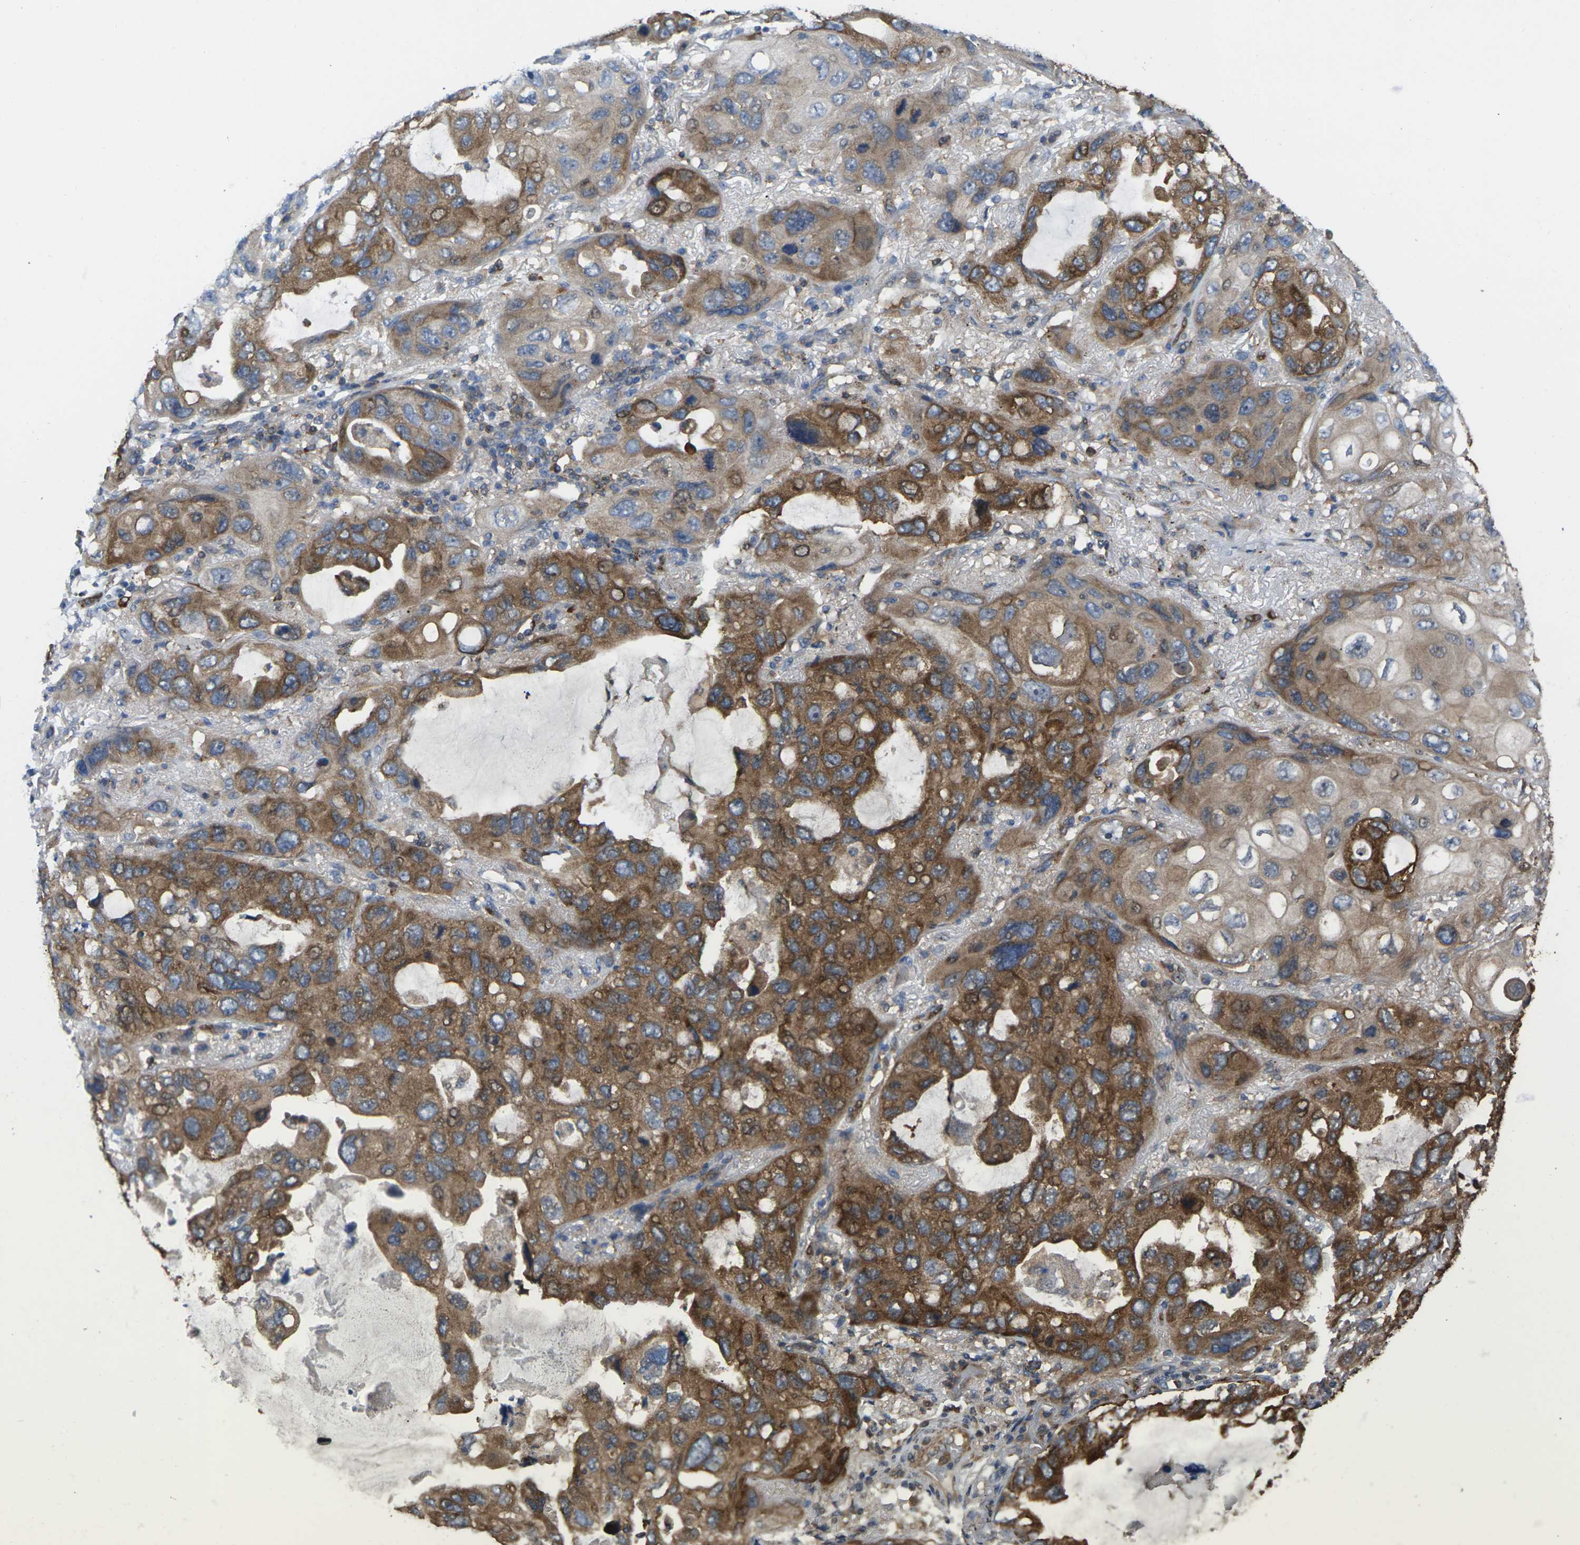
{"staining": {"intensity": "moderate", "quantity": ">75%", "location": "cytoplasmic/membranous"}, "tissue": "lung cancer", "cell_type": "Tumor cells", "image_type": "cancer", "snomed": [{"axis": "morphology", "description": "Squamous cell carcinoma, NOS"}, {"axis": "topography", "description": "Lung"}], "caption": "DAB (3,3'-diaminobenzidine) immunohistochemical staining of lung cancer demonstrates moderate cytoplasmic/membranous protein positivity in about >75% of tumor cells. The protein of interest is stained brown, and the nuclei are stained in blue (DAB (3,3'-diaminobenzidine) IHC with brightfield microscopy, high magnification).", "gene": "TIAM1", "patient": {"sex": "female", "age": 73}}